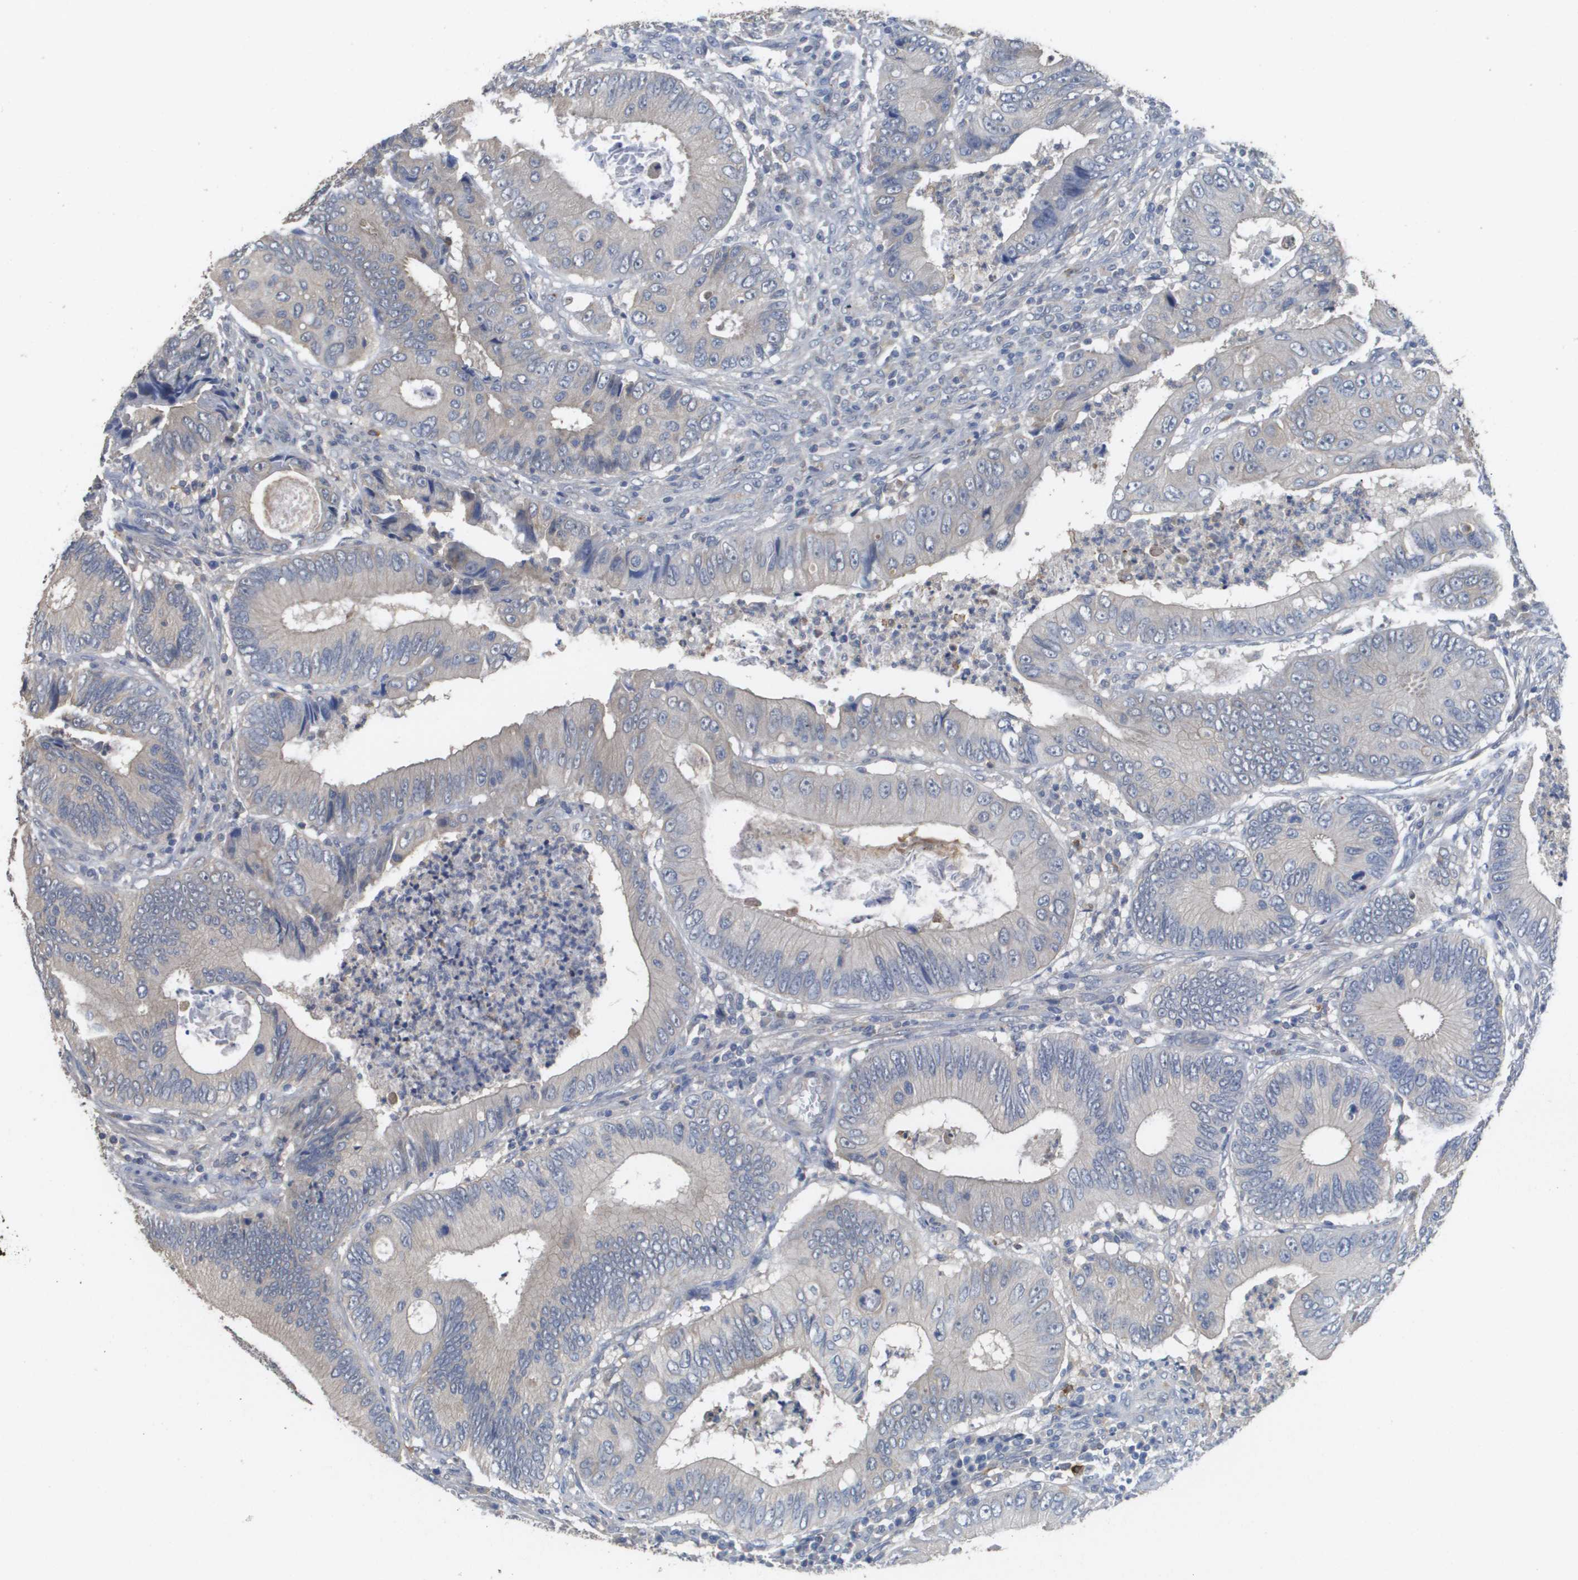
{"staining": {"intensity": "negative", "quantity": "none", "location": "none"}, "tissue": "colorectal cancer", "cell_type": "Tumor cells", "image_type": "cancer", "snomed": [{"axis": "morphology", "description": "Inflammation, NOS"}, {"axis": "morphology", "description": "Adenocarcinoma, NOS"}, {"axis": "topography", "description": "Colon"}], "caption": "DAB immunohistochemical staining of human adenocarcinoma (colorectal) exhibits no significant staining in tumor cells. (DAB (3,3'-diaminobenzidine) immunohistochemistry (IHC) with hematoxylin counter stain).", "gene": "RAB27B", "patient": {"sex": "male", "age": 72}}